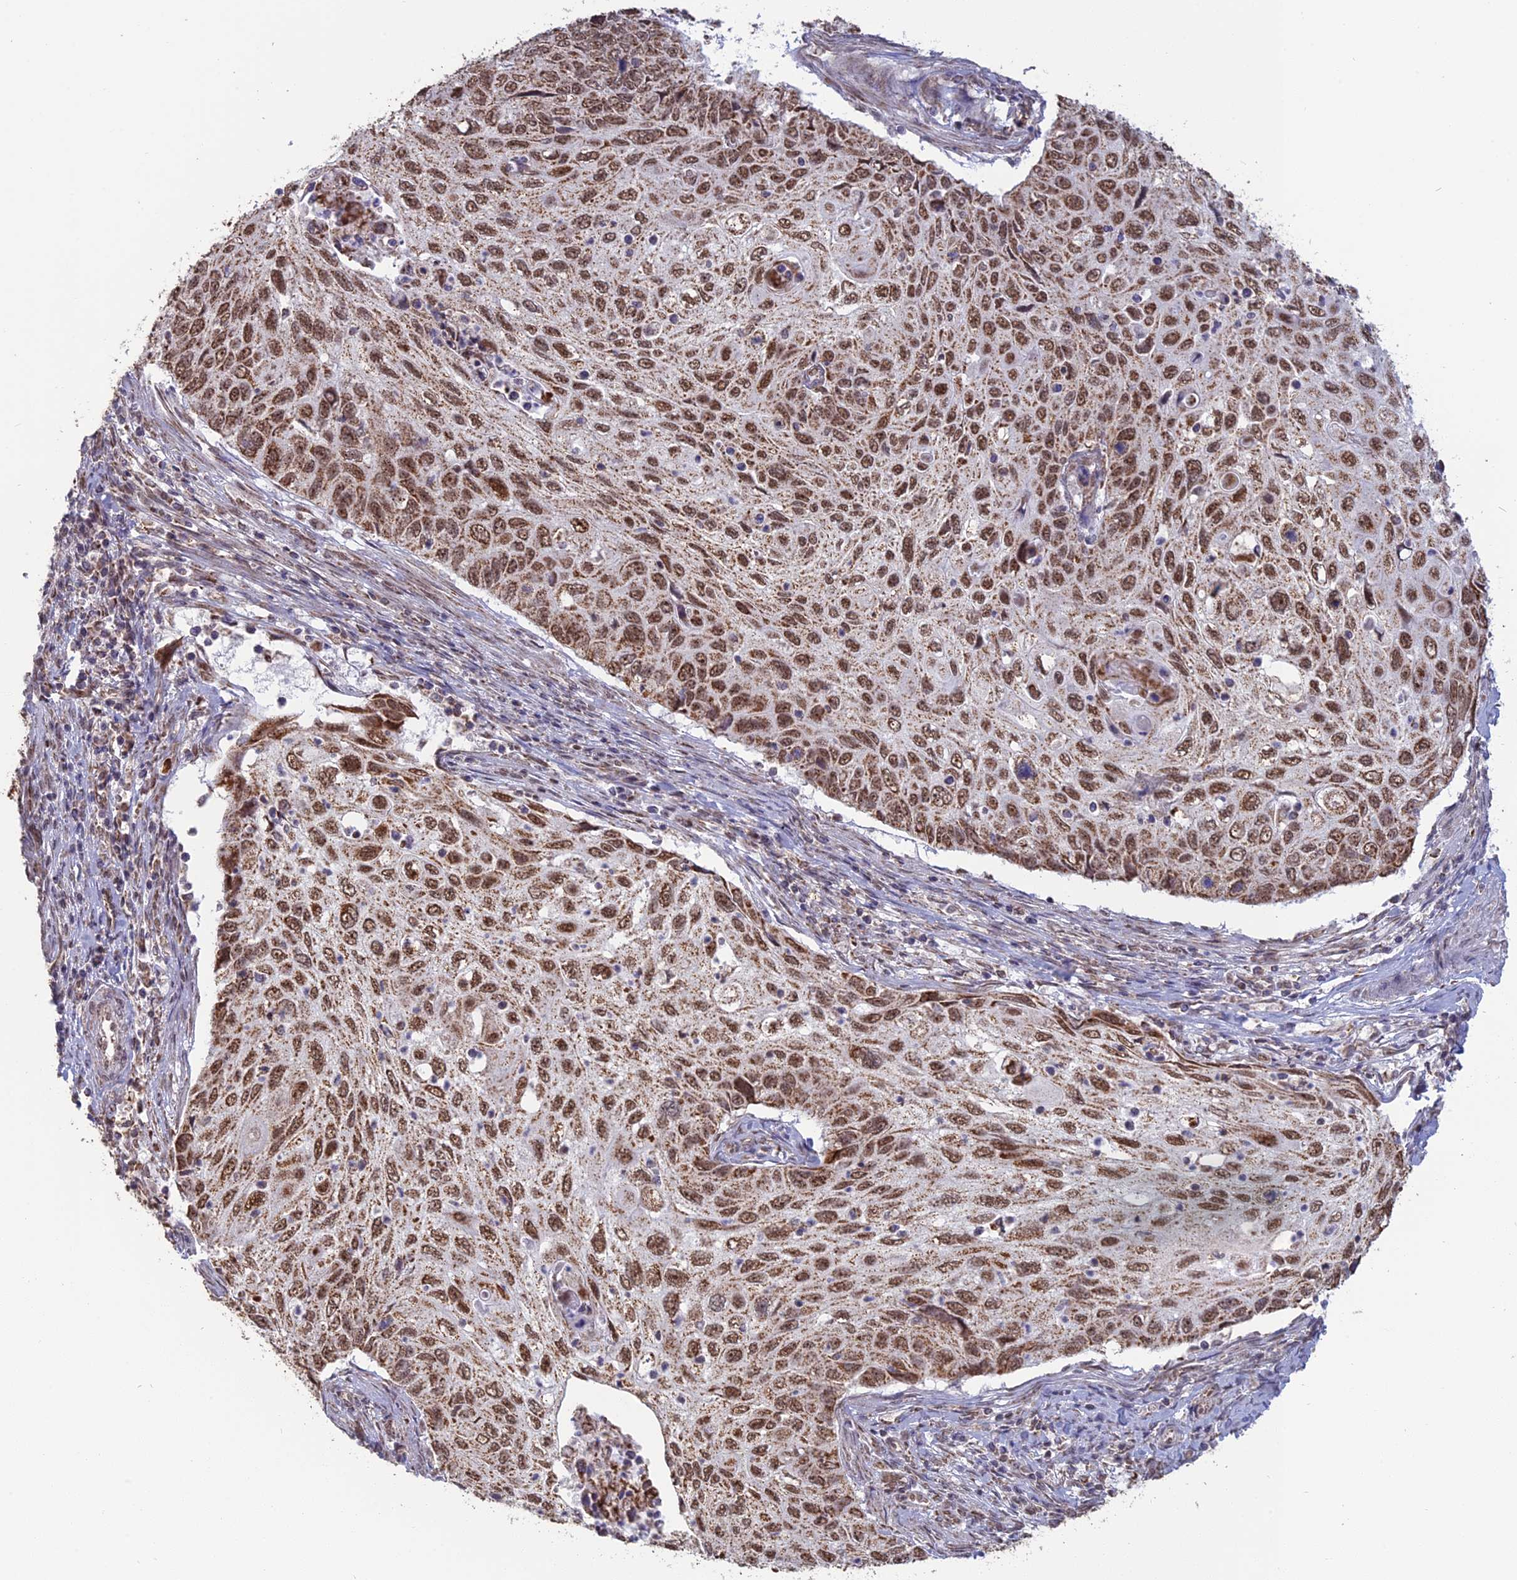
{"staining": {"intensity": "moderate", "quantity": ">75%", "location": "cytoplasmic/membranous,nuclear"}, "tissue": "cervical cancer", "cell_type": "Tumor cells", "image_type": "cancer", "snomed": [{"axis": "morphology", "description": "Squamous cell carcinoma, NOS"}, {"axis": "topography", "description": "Cervix"}], "caption": "Cervical cancer (squamous cell carcinoma) stained for a protein shows moderate cytoplasmic/membranous and nuclear positivity in tumor cells. (DAB IHC, brown staining for protein, blue staining for nuclei).", "gene": "ARHGAP40", "patient": {"sex": "female", "age": 70}}